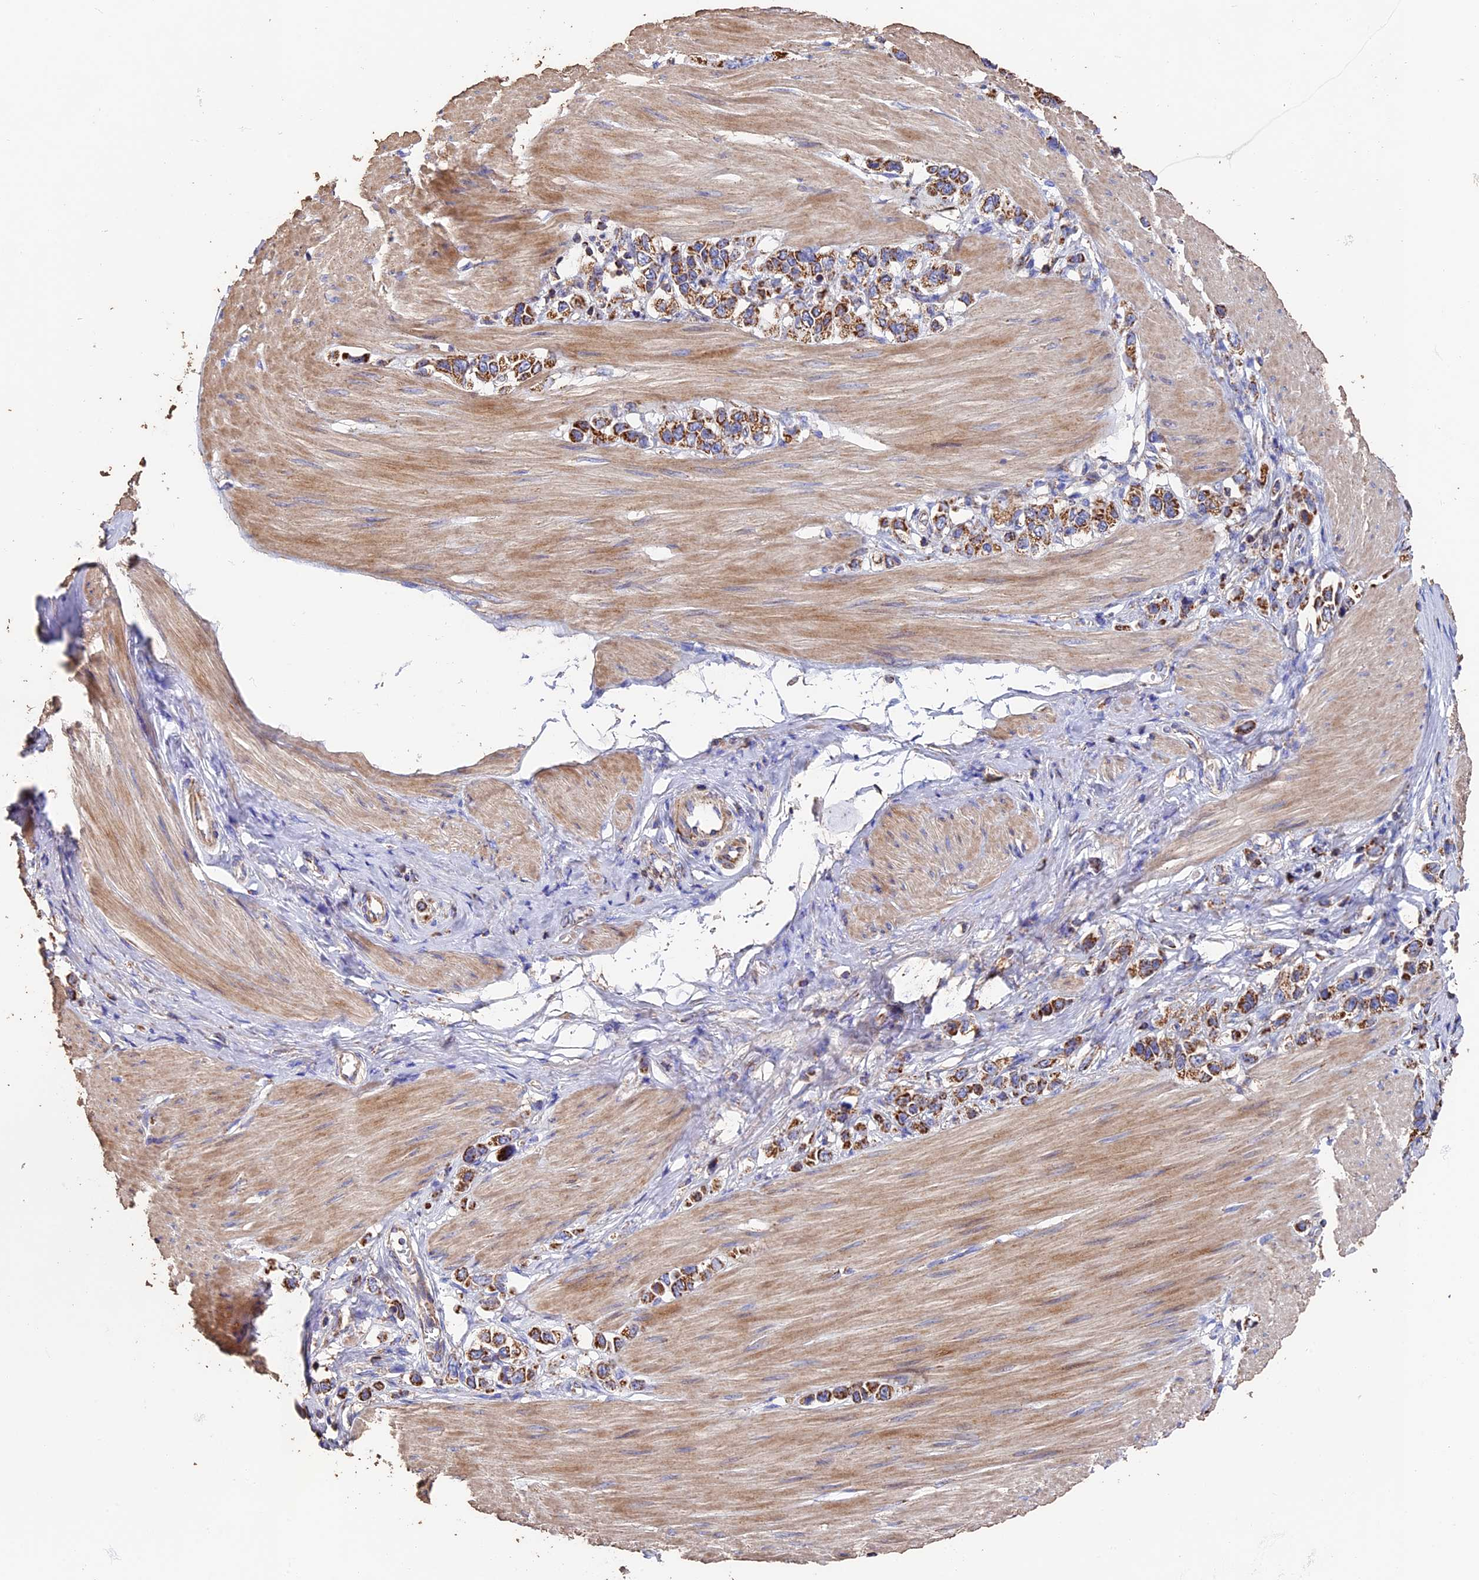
{"staining": {"intensity": "moderate", "quantity": ">75%", "location": "cytoplasmic/membranous"}, "tissue": "stomach cancer", "cell_type": "Tumor cells", "image_type": "cancer", "snomed": [{"axis": "morphology", "description": "Adenocarcinoma, NOS"}, {"axis": "topography", "description": "Stomach"}], "caption": "A histopathology image of human stomach cancer (adenocarcinoma) stained for a protein reveals moderate cytoplasmic/membranous brown staining in tumor cells.", "gene": "ADAT1", "patient": {"sex": "female", "age": 65}}